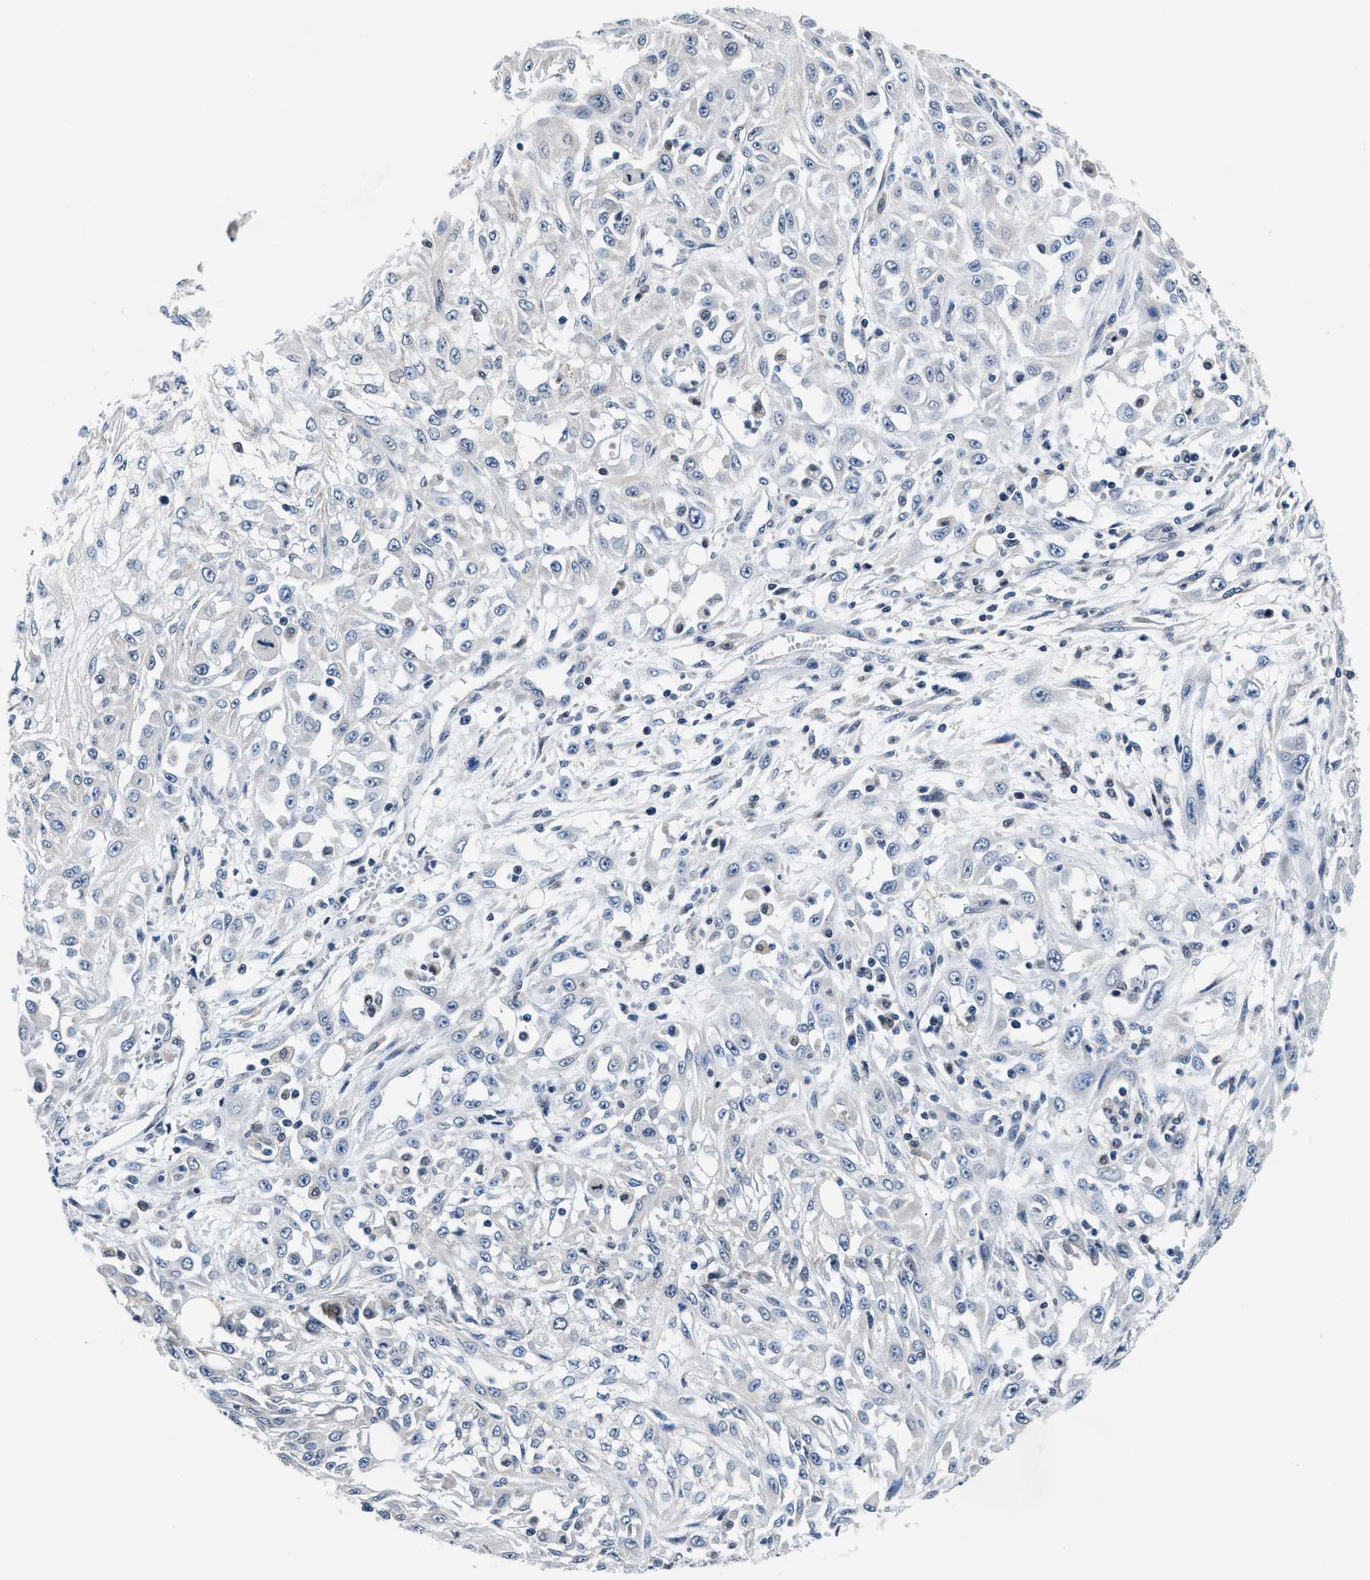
{"staining": {"intensity": "negative", "quantity": "none", "location": "none"}, "tissue": "skin cancer", "cell_type": "Tumor cells", "image_type": "cancer", "snomed": [{"axis": "morphology", "description": "Squamous cell carcinoma, NOS"}, {"axis": "morphology", "description": "Squamous cell carcinoma, metastatic, NOS"}, {"axis": "topography", "description": "Skin"}, {"axis": "topography", "description": "Lymph node"}], "caption": "Skin metastatic squamous cell carcinoma was stained to show a protein in brown. There is no significant staining in tumor cells. (Immunohistochemistry, brightfield microscopy, high magnification).", "gene": "MYH3", "patient": {"sex": "male", "age": 75}}